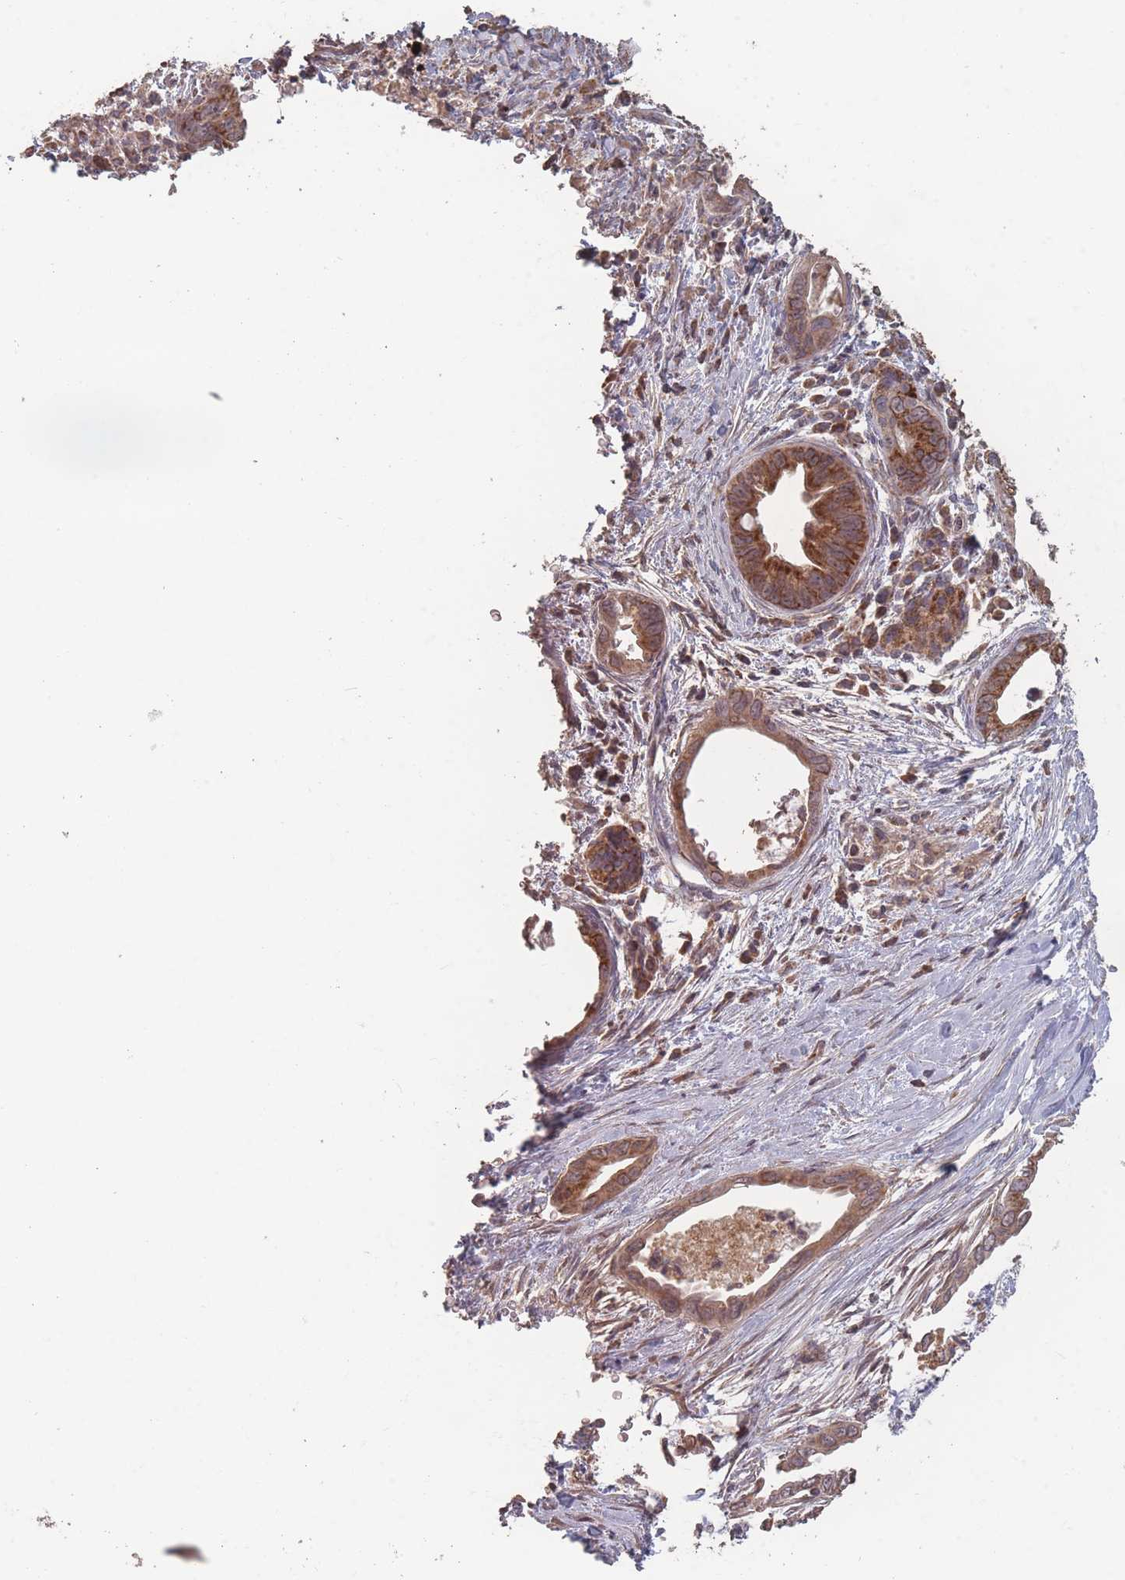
{"staining": {"intensity": "strong", "quantity": ">75%", "location": "cytoplasmic/membranous"}, "tissue": "pancreatic cancer", "cell_type": "Tumor cells", "image_type": "cancer", "snomed": [{"axis": "morphology", "description": "Adenocarcinoma, NOS"}, {"axis": "topography", "description": "Pancreas"}], "caption": "A brown stain labels strong cytoplasmic/membranous staining of a protein in human pancreatic cancer (adenocarcinoma) tumor cells.", "gene": "LYRM7", "patient": {"sex": "male", "age": 75}}